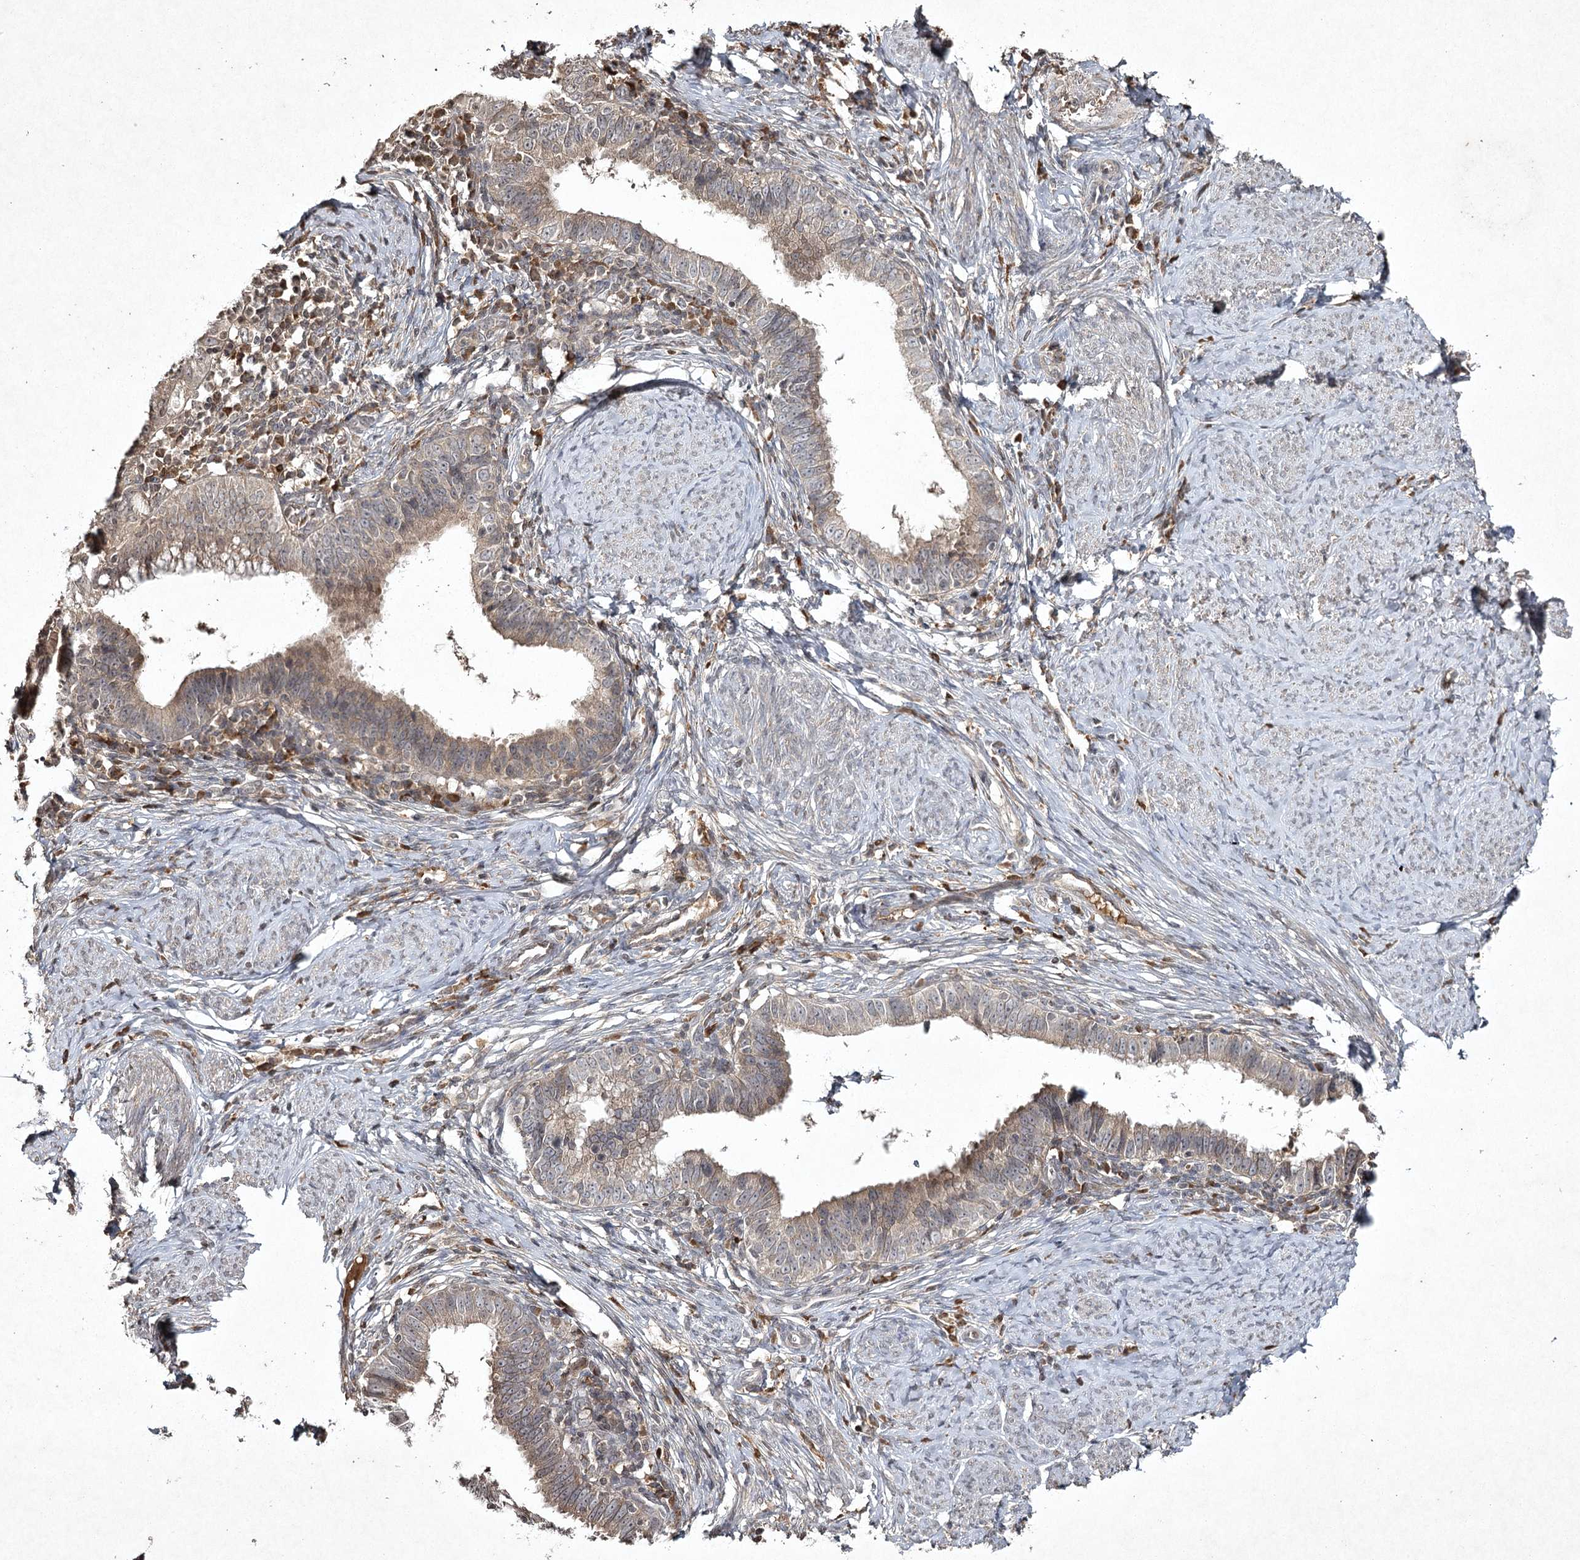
{"staining": {"intensity": "weak", "quantity": "<25%", "location": "cytoplasmic/membranous"}, "tissue": "cervical cancer", "cell_type": "Tumor cells", "image_type": "cancer", "snomed": [{"axis": "morphology", "description": "Adenocarcinoma, NOS"}, {"axis": "topography", "description": "Cervix"}], "caption": "Immunohistochemistry (IHC) photomicrograph of neoplastic tissue: human cervical cancer stained with DAB (3,3'-diaminobenzidine) demonstrates no significant protein expression in tumor cells. Brightfield microscopy of immunohistochemistry stained with DAB (brown) and hematoxylin (blue), captured at high magnification.", "gene": "CYP2B6", "patient": {"sex": "female", "age": 36}}